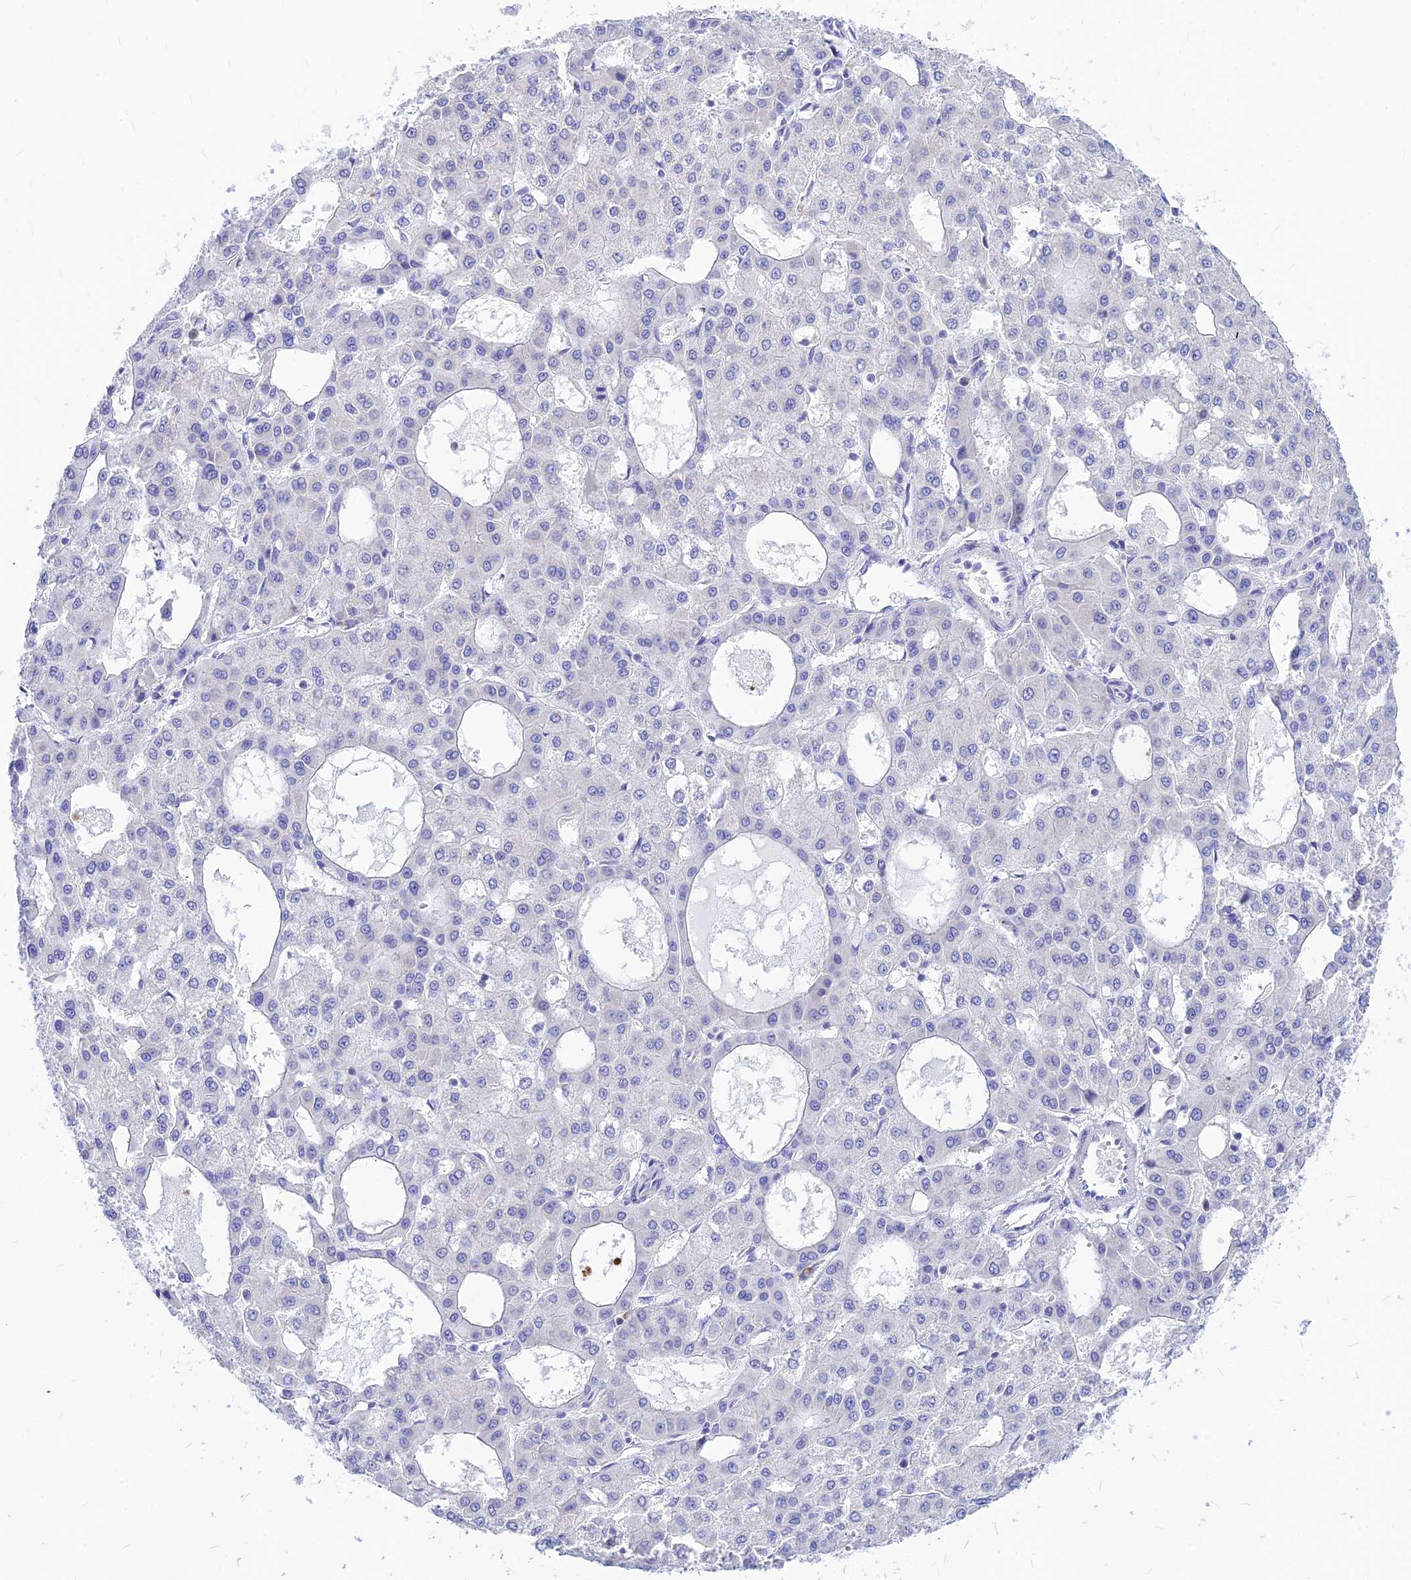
{"staining": {"intensity": "negative", "quantity": "none", "location": "none"}, "tissue": "liver cancer", "cell_type": "Tumor cells", "image_type": "cancer", "snomed": [{"axis": "morphology", "description": "Carcinoma, Hepatocellular, NOS"}, {"axis": "topography", "description": "Liver"}], "caption": "A high-resolution micrograph shows immunohistochemistry (IHC) staining of hepatocellular carcinoma (liver), which exhibits no significant expression in tumor cells.", "gene": "CNOT6", "patient": {"sex": "male", "age": 47}}